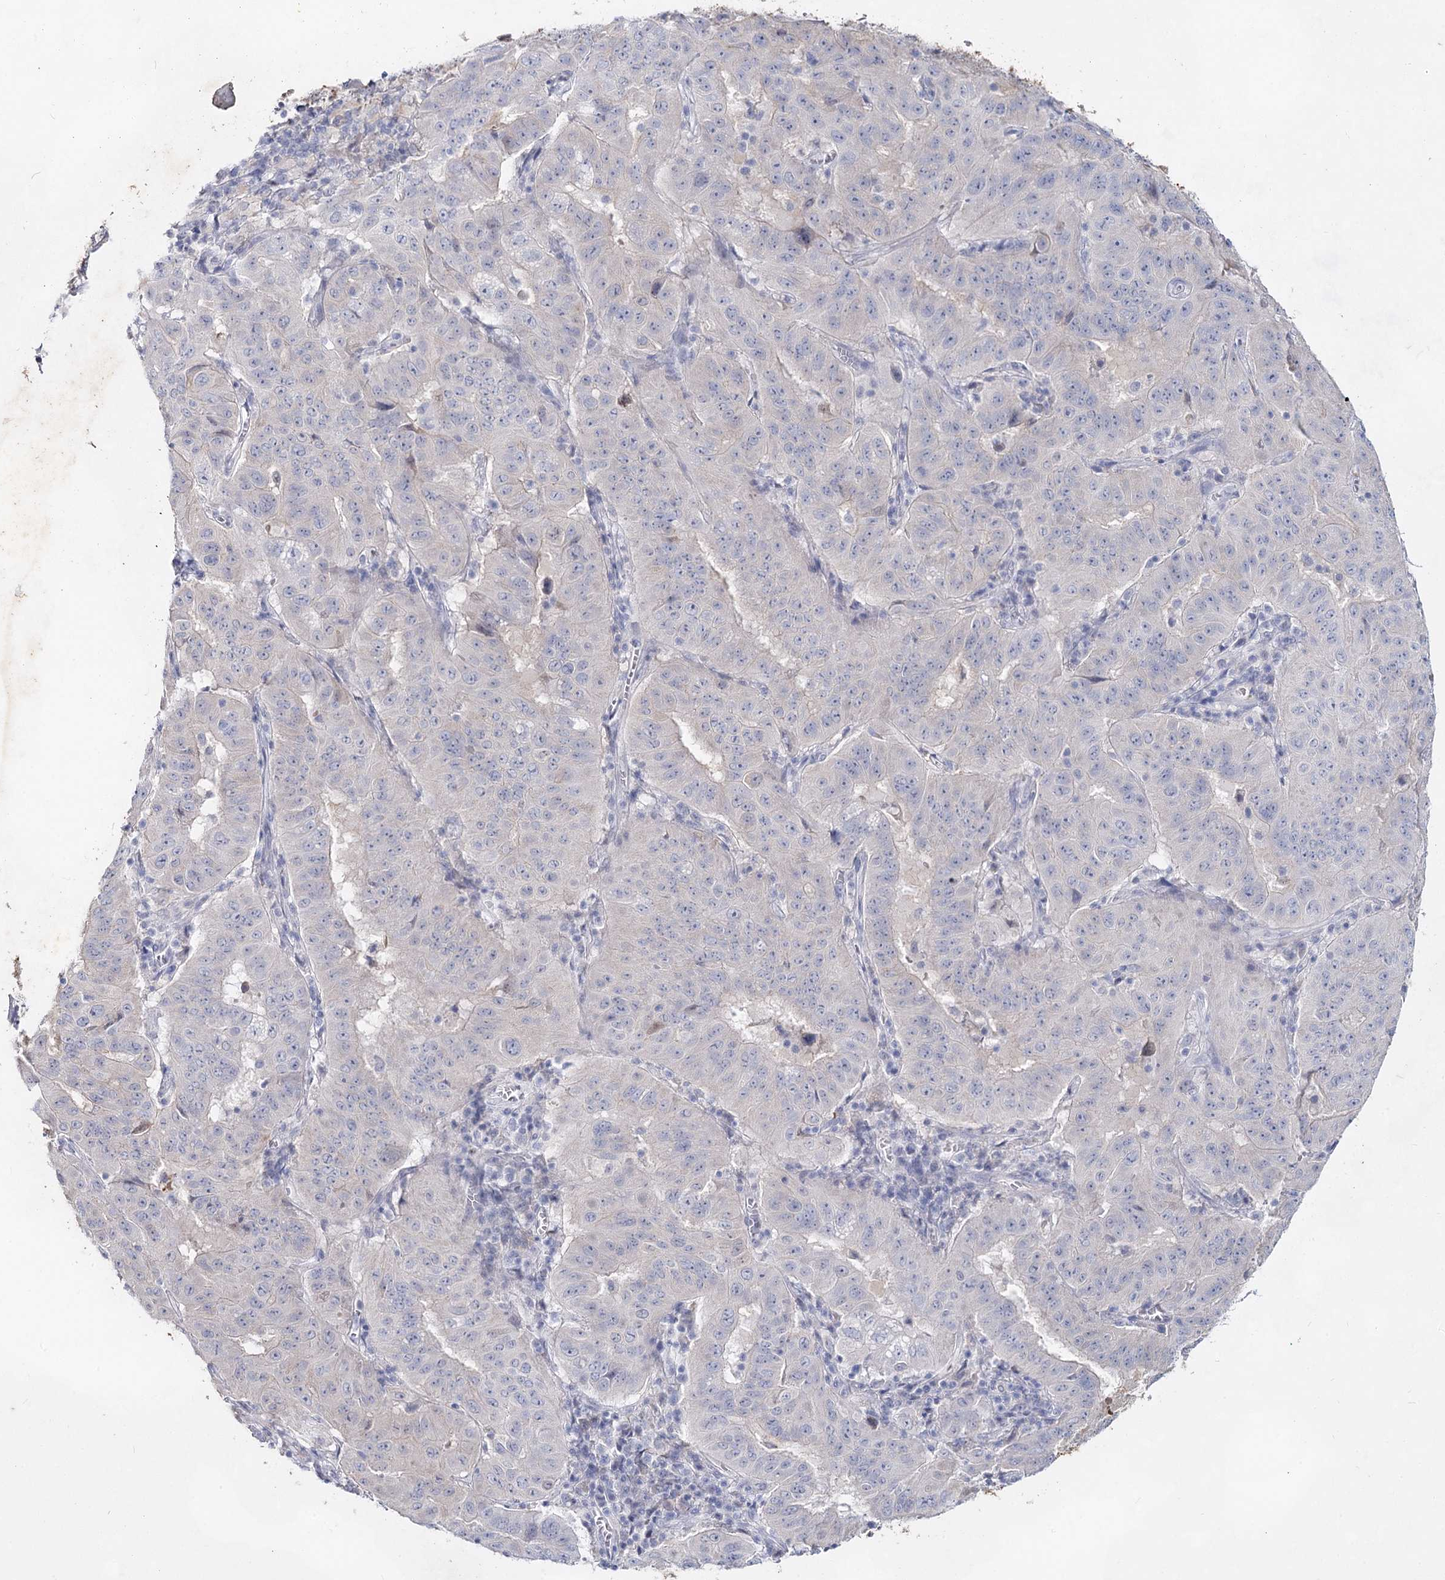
{"staining": {"intensity": "negative", "quantity": "none", "location": "none"}, "tissue": "pancreatic cancer", "cell_type": "Tumor cells", "image_type": "cancer", "snomed": [{"axis": "morphology", "description": "Adenocarcinoma, NOS"}, {"axis": "topography", "description": "Pancreas"}], "caption": "Human adenocarcinoma (pancreatic) stained for a protein using immunohistochemistry (IHC) reveals no positivity in tumor cells.", "gene": "CCDC73", "patient": {"sex": "male", "age": 63}}